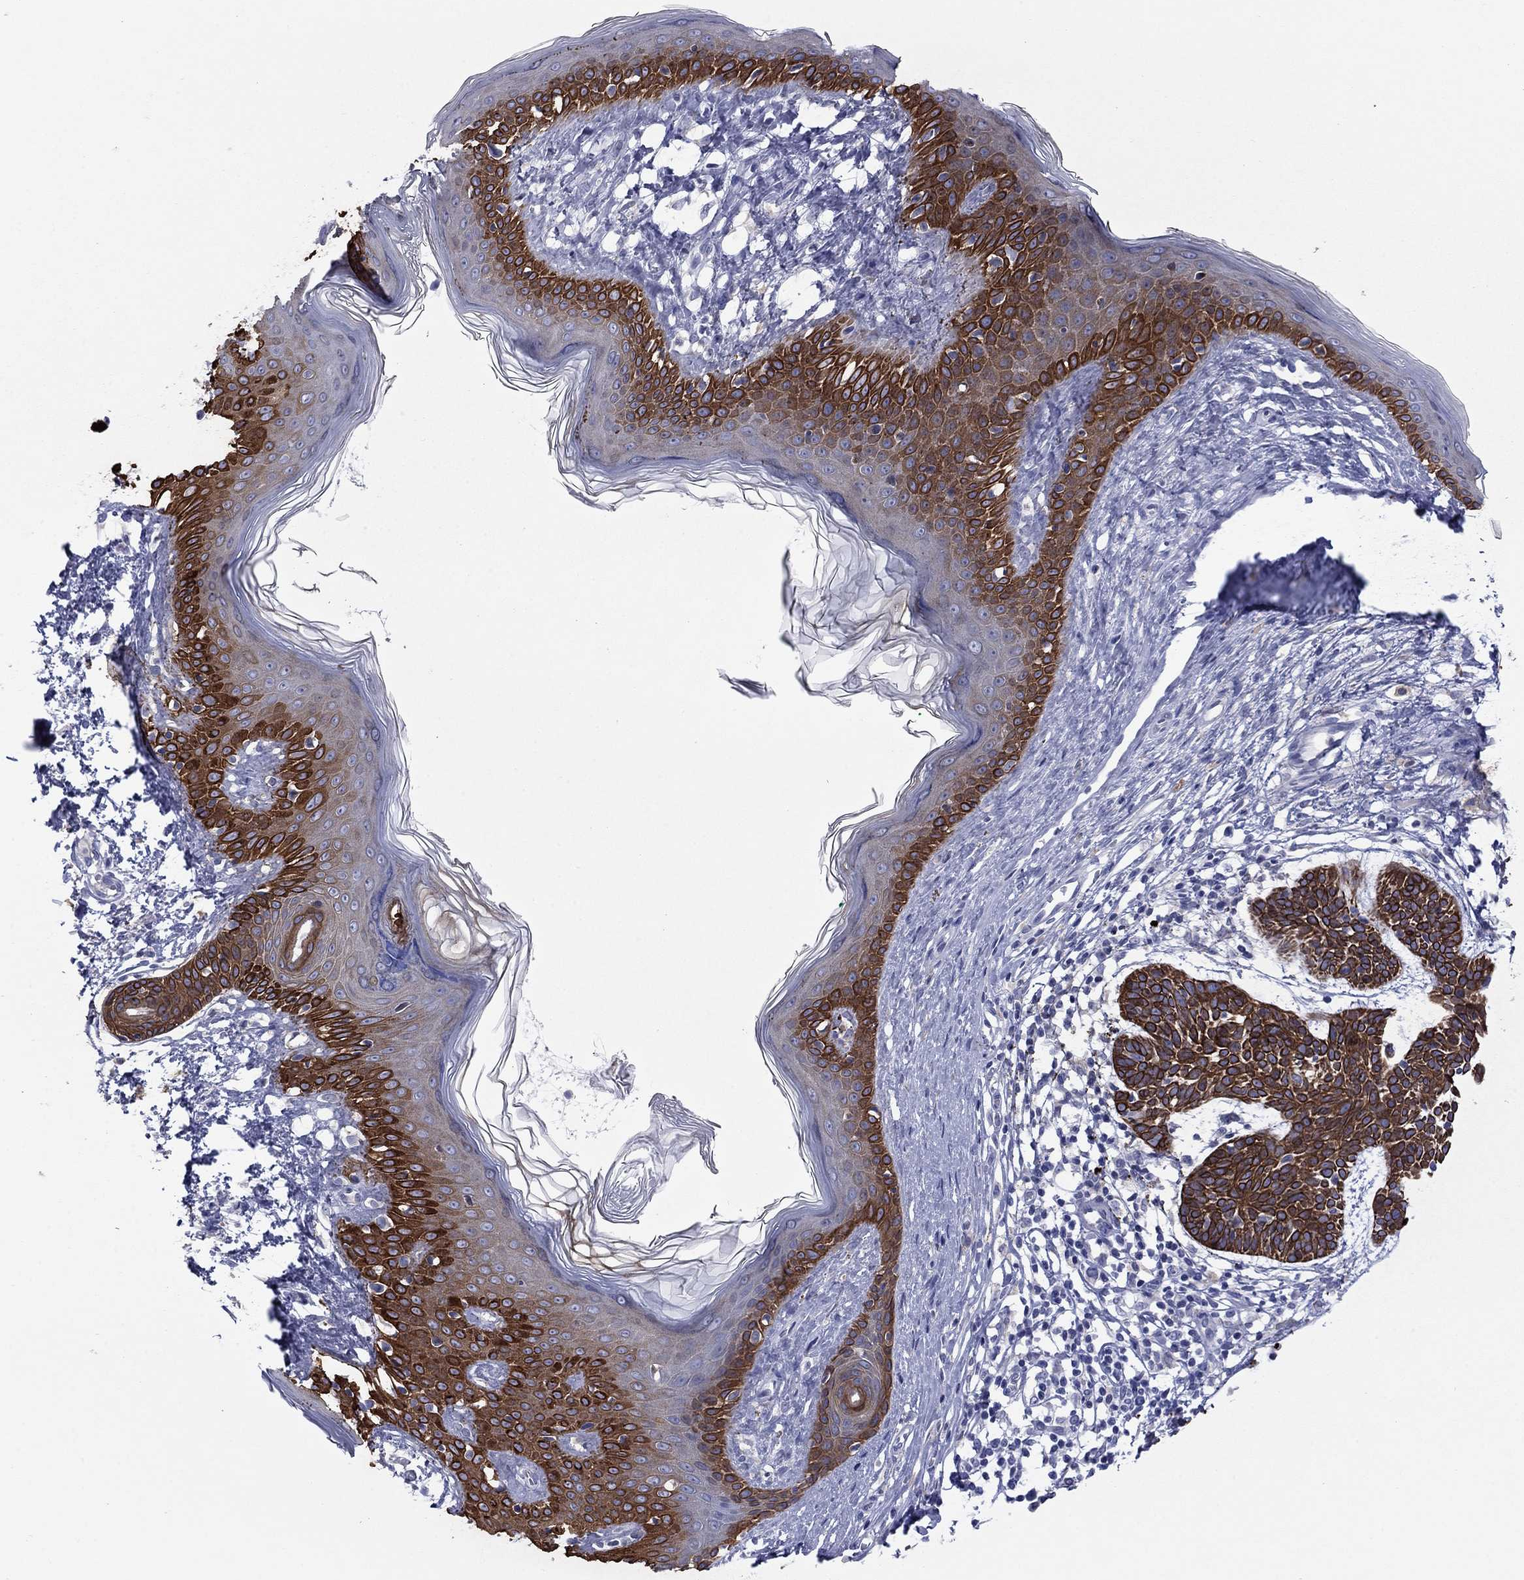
{"staining": {"intensity": "strong", "quantity": ">75%", "location": "cytoplasmic/membranous,nuclear"}, "tissue": "skin cancer", "cell_type": "Tumor cells", "image_type": "cancer", "snomed": [{"axis": "morphology", "description": "Basal cell carcinoma"}, {"axis": "topography", "description": "Skin"}], "caption": "DAB (3,3'-diaminobenzidine) immunohistochemical staining of human basal cell carcinoma (skin) shows strong cytoplasmic/membranous and nuclear protein expression in about >75% of tumor cells.", "gene": "TMPRSS11A", "patient": {"sex": "male", "age": 85}}